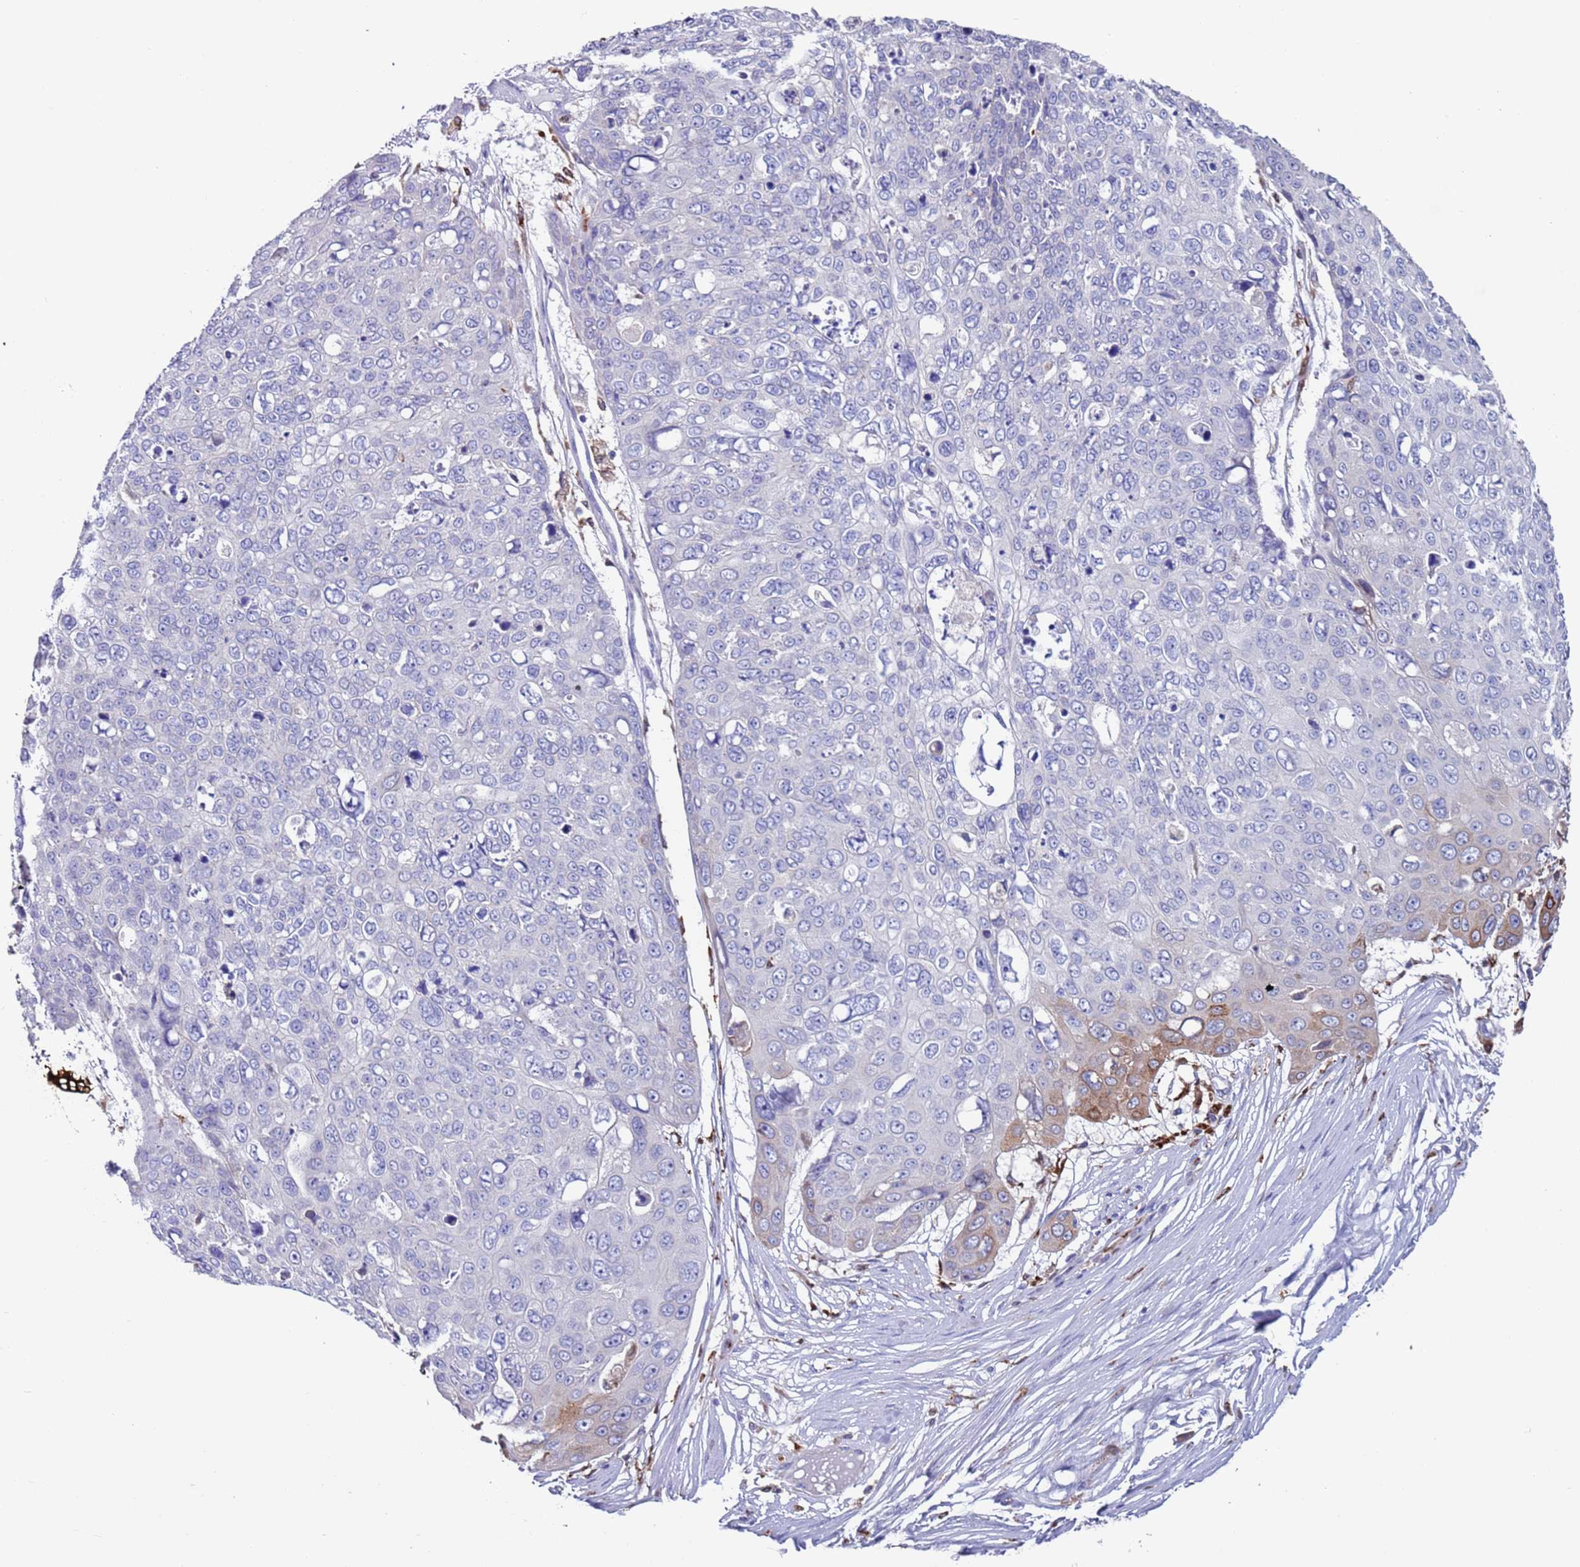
{"staining": {"intensity": "moderate", "quantity": "<25%", "location": "cytoplasmic/membranous"}, "tissue": "skin cancer", "cell_type": "Tumor cells", "image_type": "cancer", "snomed": [{"axis": "morphology", "description": "Squamous cell carcinoma, NOS"}, {"axis": "topography", "description": "Skin"}], "caption": "A photomicrograph showing moderate cytoplasmic/membranous staining in about <25% of tumor cells in squamous cell carcinoma (skin), as visualized by brown immunohistochemical staining.", "gene": "GREB1L", "patient": {"sex": "male", "age": 71}}